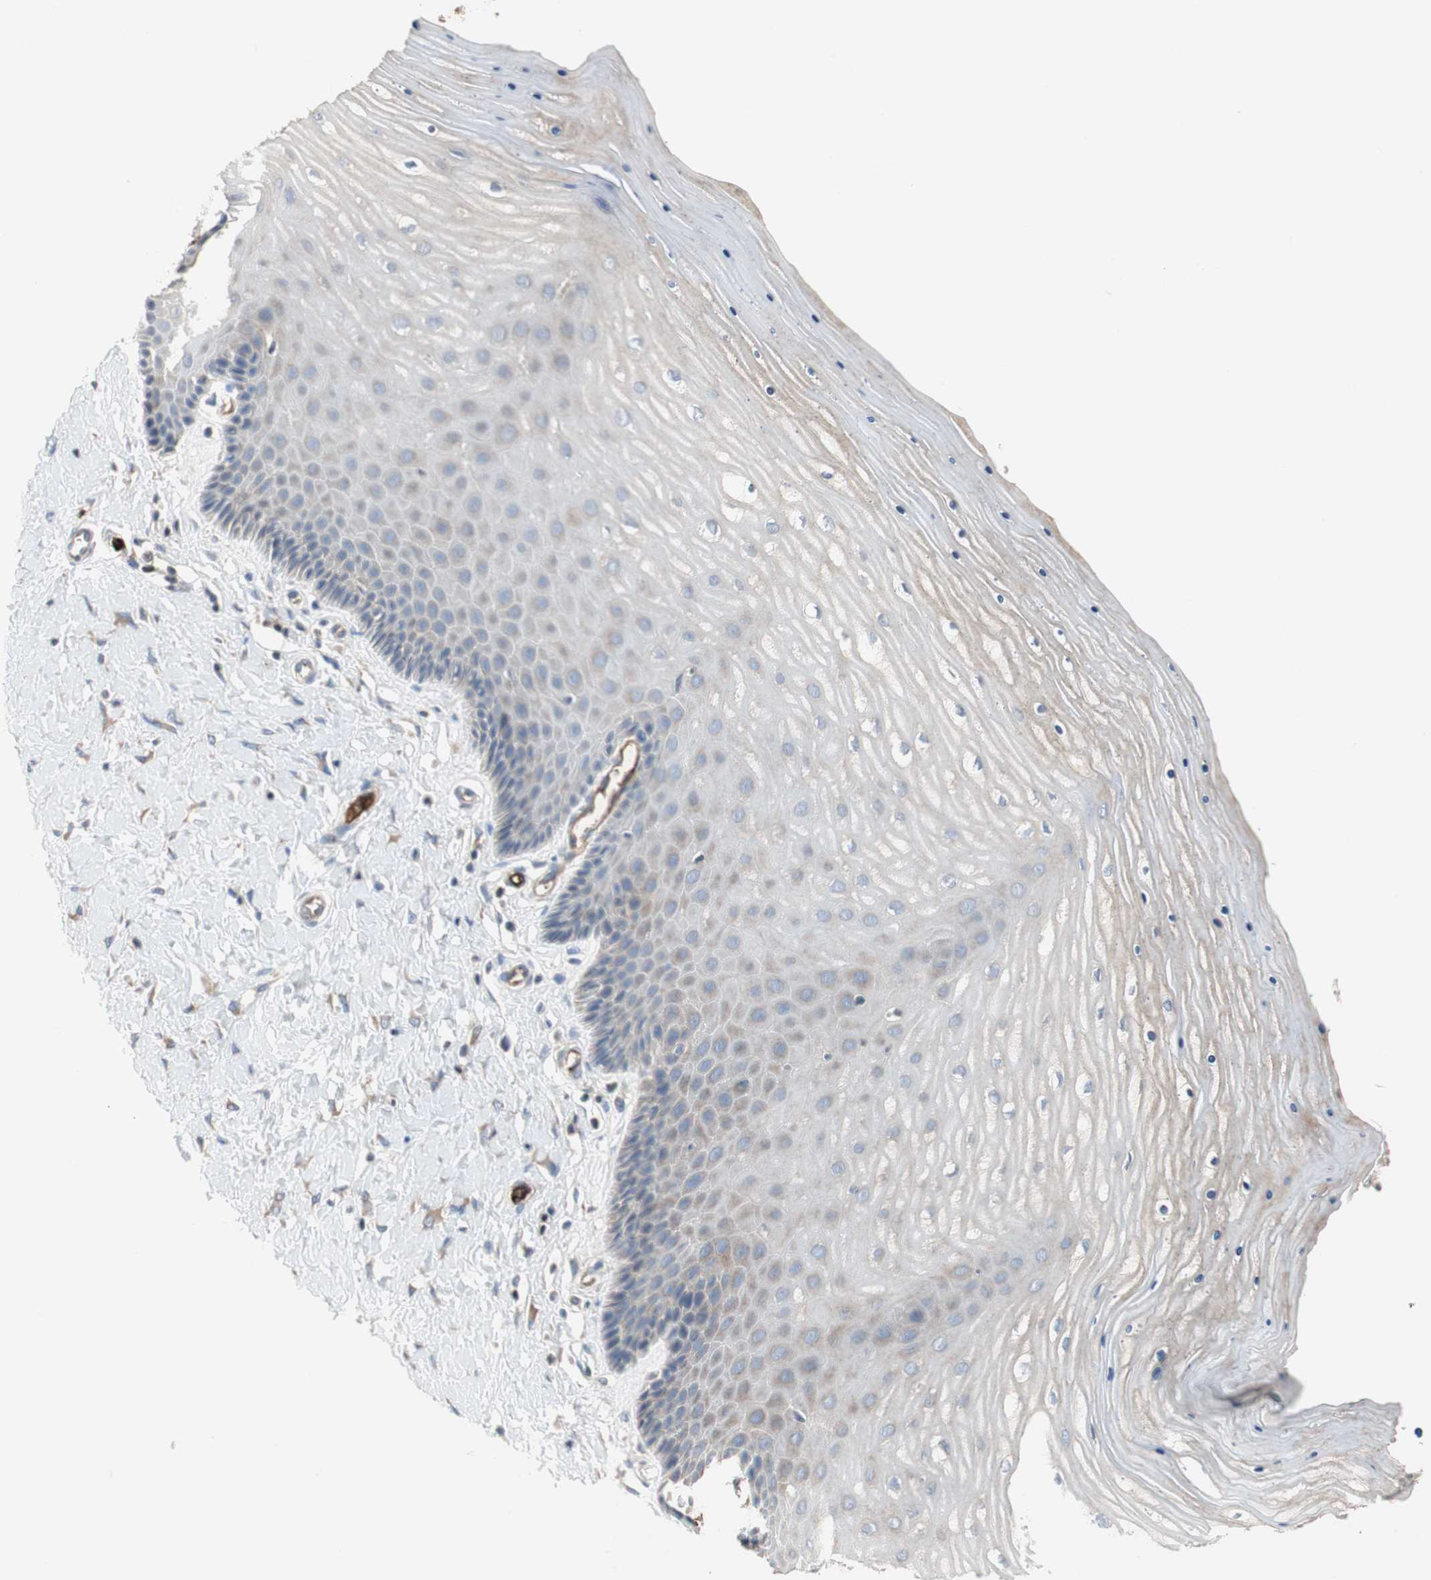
{"staining": {"intensity": "weak", "quantity": "25%-75%", "location": "cytoplasmic/membranous"}, "tissue": "cervix", "cell_type": "Glandular cells", "image_type": "normal", "snomed": [{"axis": "morphology", "description": "Normal tissue, NOS"}, {"axis": "topography", "description": "Cervix"}], "caption": "Glandular cells show weak cytoplasmic/membranous positivity in approximately 25%-75% of cells in normal cervix. Using DAB (3,3'-diaminobenzidine) (brown) and hematoxylin (blue) stains, captured at high magnification using brightfield microscopy.", "gene": "ALPL", "patient": {"sex": "female", "age": 55}}